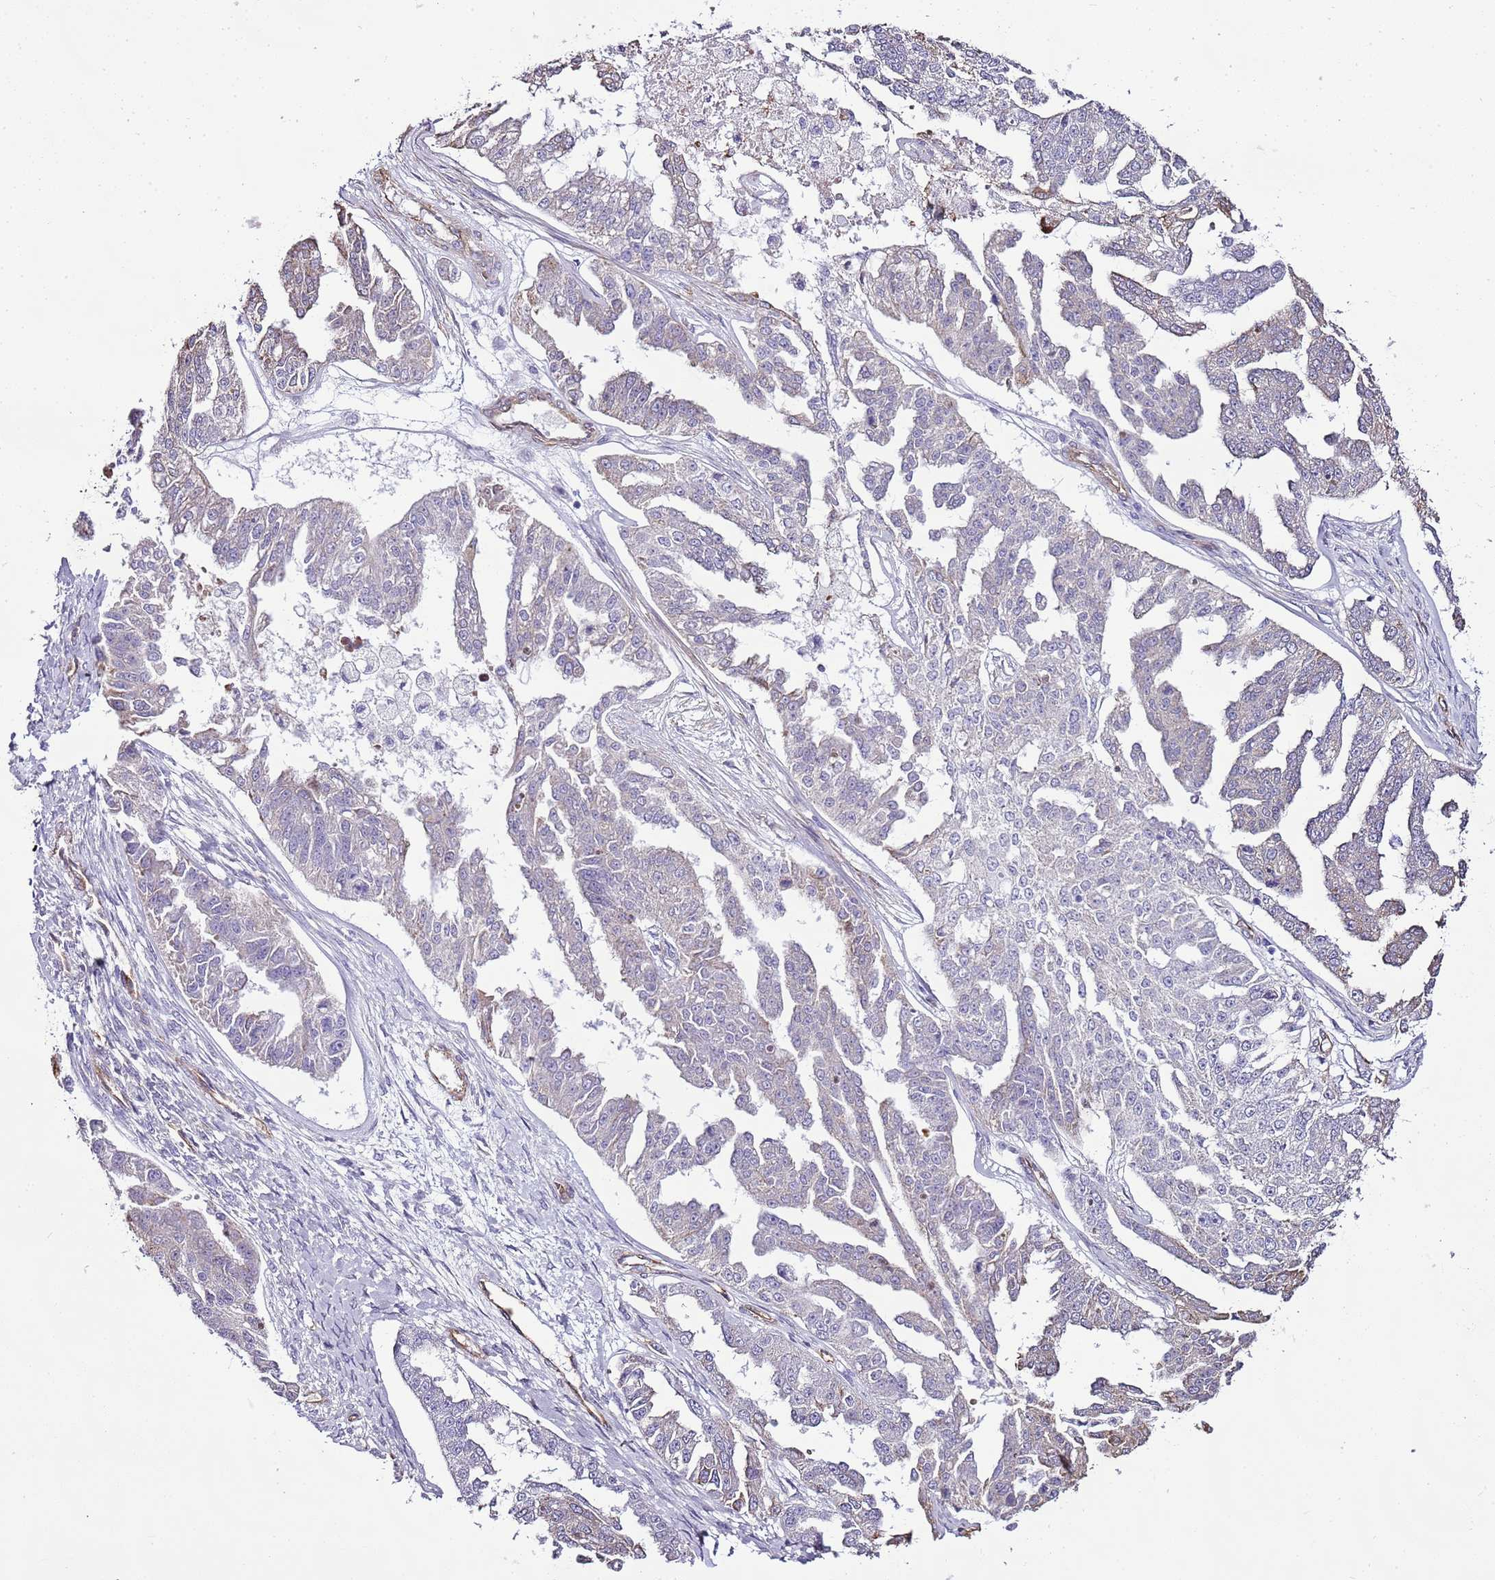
{"staining": {"intensity": "negative", "quantity": "none", "location": "none"}, "tissue": "ovarian cancer", "cell_type": "Tumor cells", "image_type": "cancer", "snomed": [{"axis": "morphology", "description": "Cystadenocarcinoma, serous, NOS"}, {"axis": "topography", "description": "Ovary"}], "caption": "Ovarian cancer (serous cystadenocarcinoma) was stained to show a protein in brown. There is no significant positivity in tumor cells.", "gene": "CTDSPL", "patient": {"sex": "female", "age": 58}}